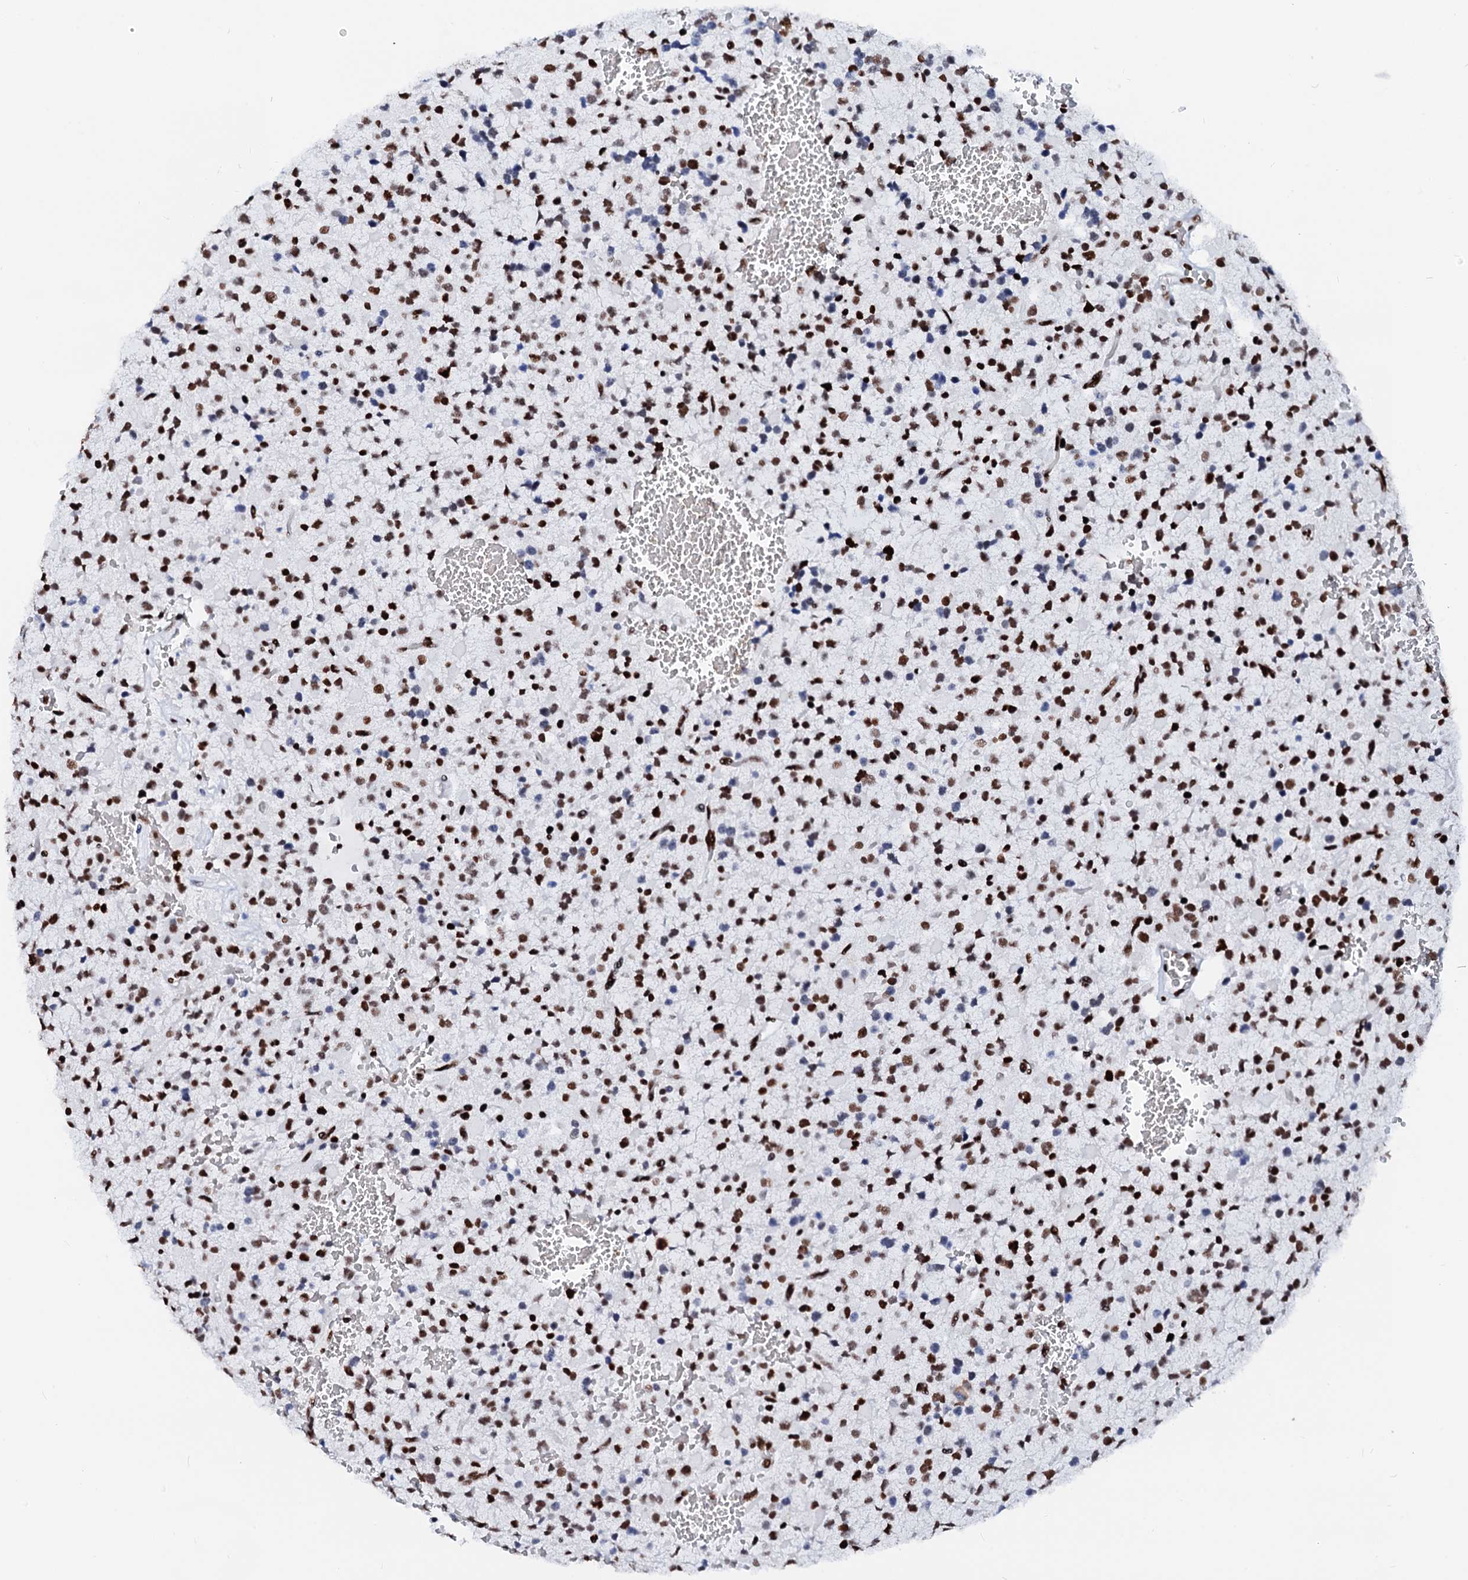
{"staining": {"intensity": "strong", "quantity": ">75%", "location": "nuclear"}, "tissue": "glioma", "cell_type": "Tumor cells", "image_type": "cancer", "snomed": [{"axis": "morphology", "description": "Glioma, malignant, High grade"}, {"axis": "topography", "description": "Brain"}], "caption": "Glioma stained for a protein (brown) displays strong nuclear positive expression in approximately >75% of tumor cells.", "gene": "RALY", "patient": {"sex": "male", "age": 34}}